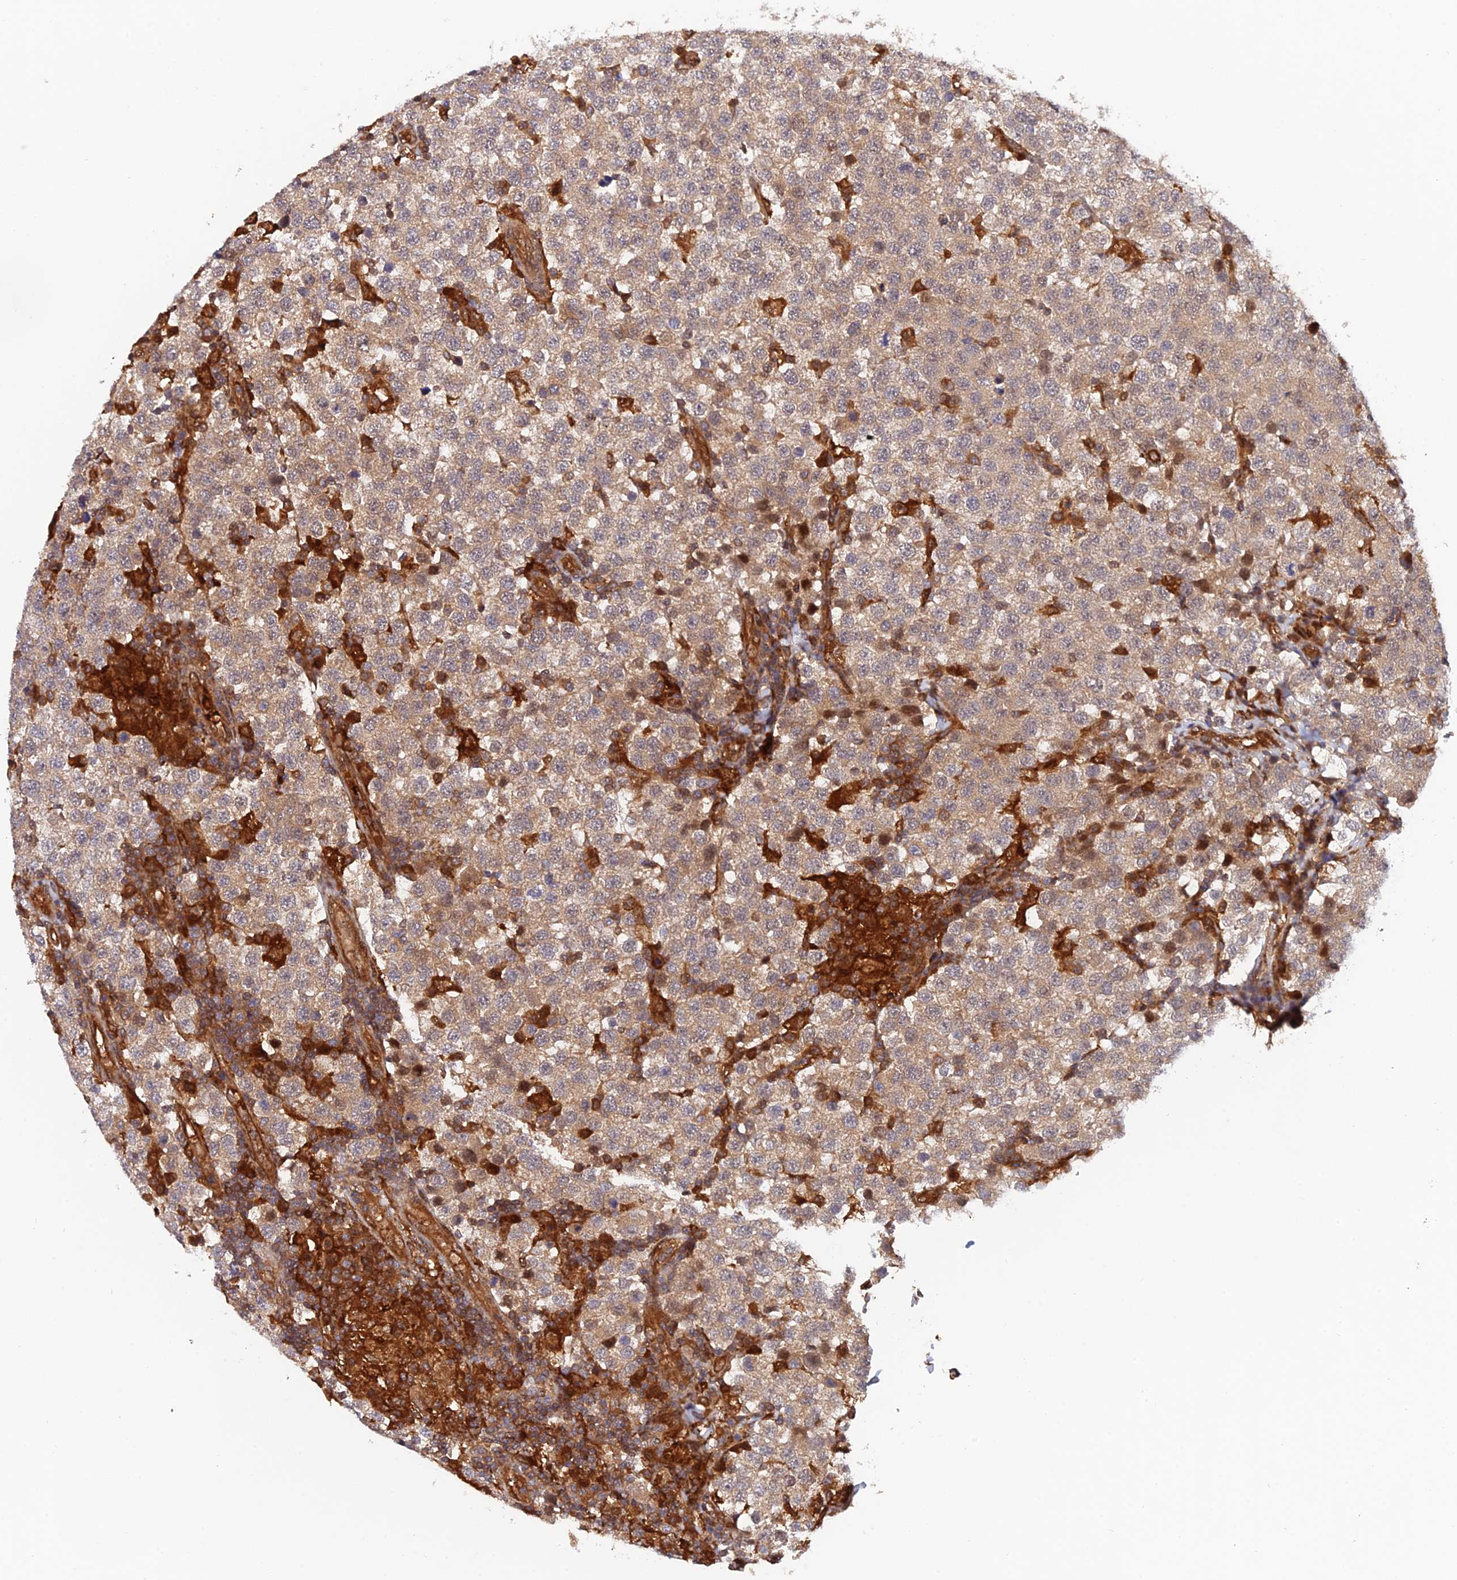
{"staining": {"intensity": "moderate", "quantity": ">75%", "location": "cytoplasmic/membranous"}, "tissue": "testis cancer", "cell_type": "Tumor cells", "image_type": "cancer", "snomed": [{"axis": "morphology", "description": "Seminoma, NOS"}, {"axis": "topography", "description": "Testis"}], "caption": "The immunohistochemical stain highlights moderate cytoplasmic/membranous positivity in tumor cells of seminoma (testis) tissue.", "gene": "ARL2BP", "patient": {"sex": "male", "age": 34}}